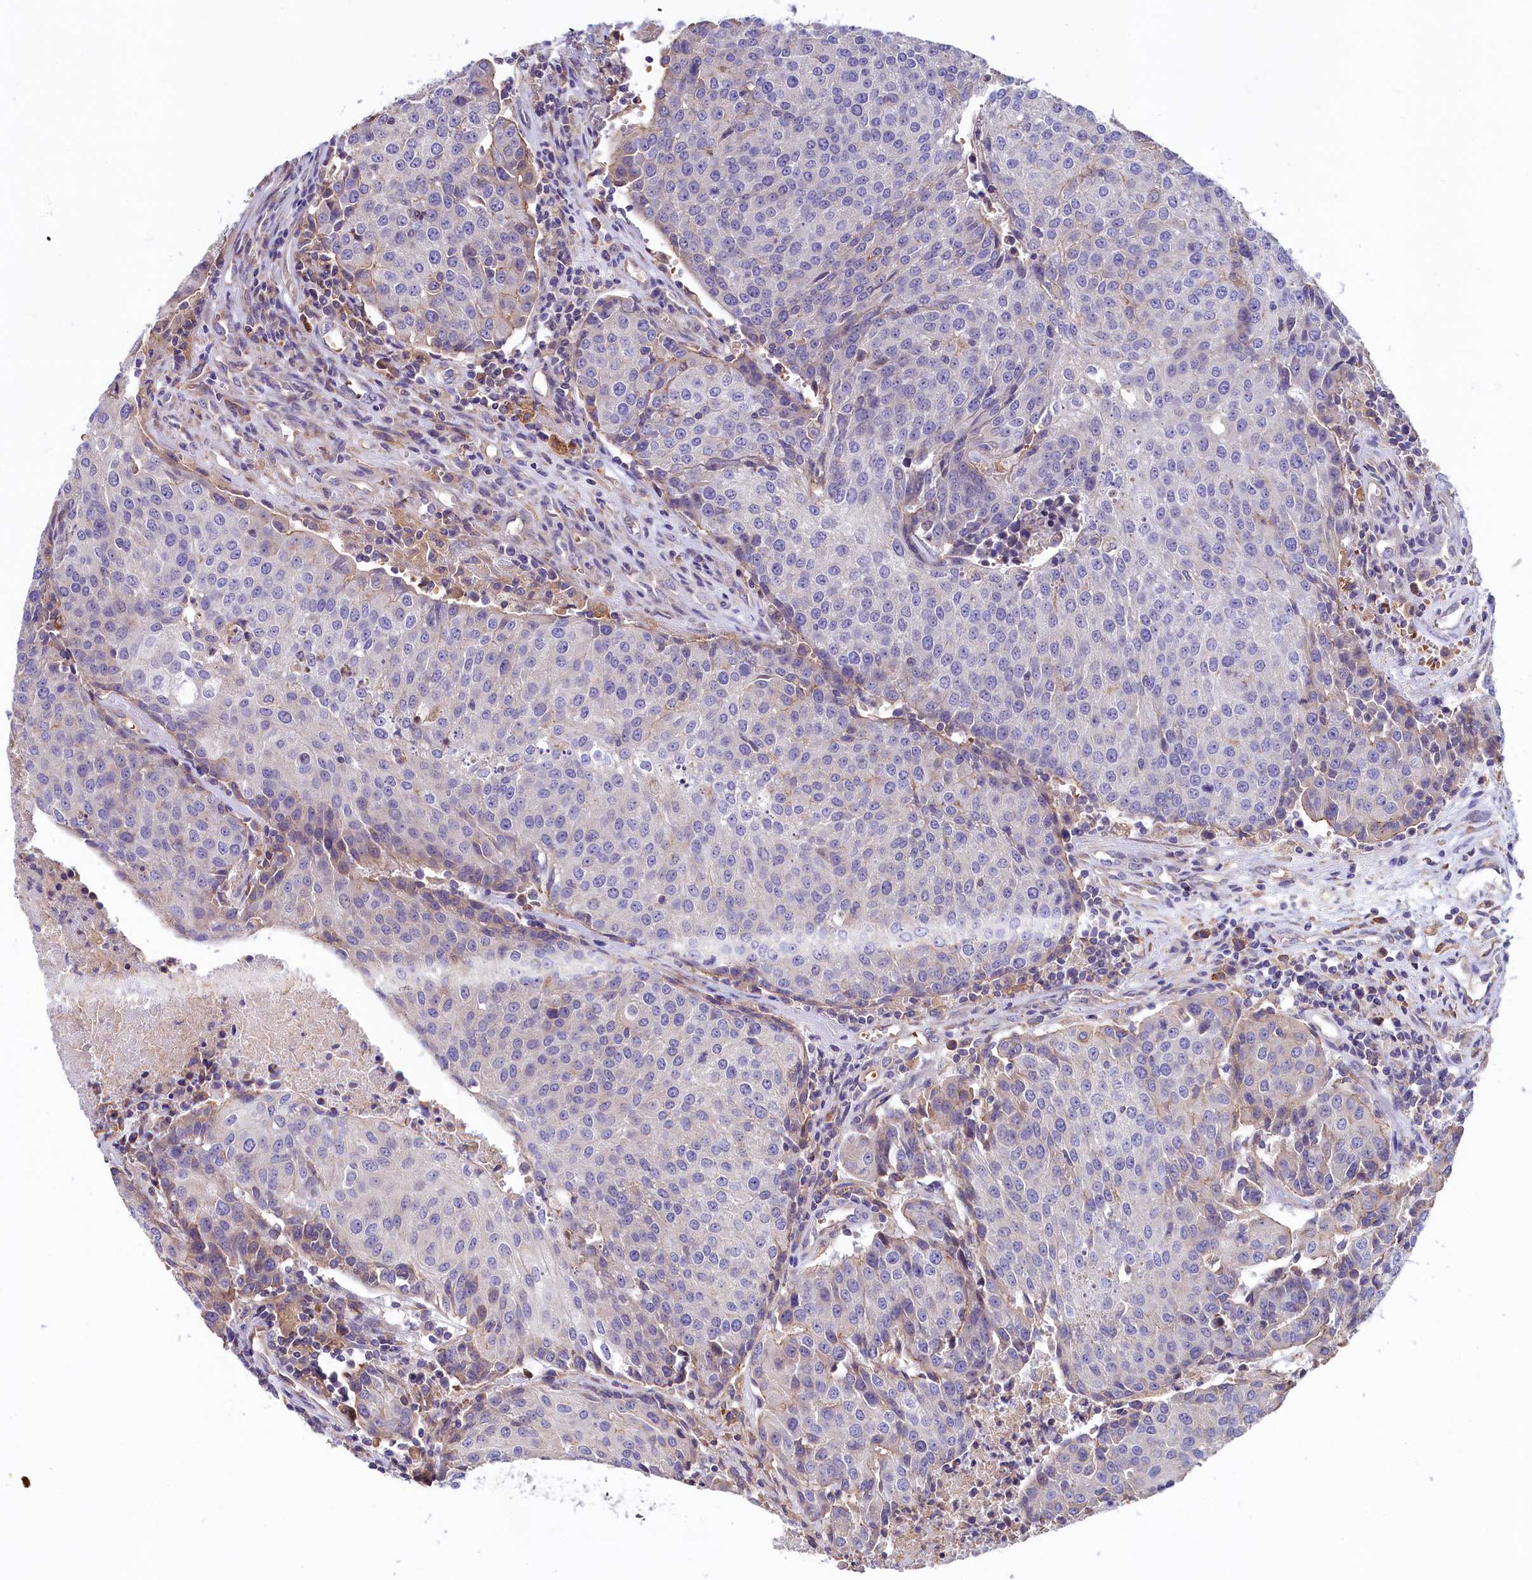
{"staining": {"intensity": "negative", "quantity": "none", "location": "none"}, "tissue": "urothelial cancer", "cell_type": "Tumor cells", "image_type": "cancer", "snomed": [{"axis": "morphology", "description": "Urothelial carcinoma, High grade"}, {"axis": "topography", "description": "Urinary bladder"}], "caption": "IHC histopathology image of neoplastic tissue: human high-grade urothelial carcinoma stained with DAB (3,3'-diaminobenzidine) exhibits no significant protein expression in tumor cells. Brightfield microscopy of immunohistochemistry (IHC) stained with DAB (3,3'-diaminobenzidine) (brown) and hematoxylin (blue), captured at high magnification.", "gene": "HPS6", "patient": {"sex": "female", "age": 85}}